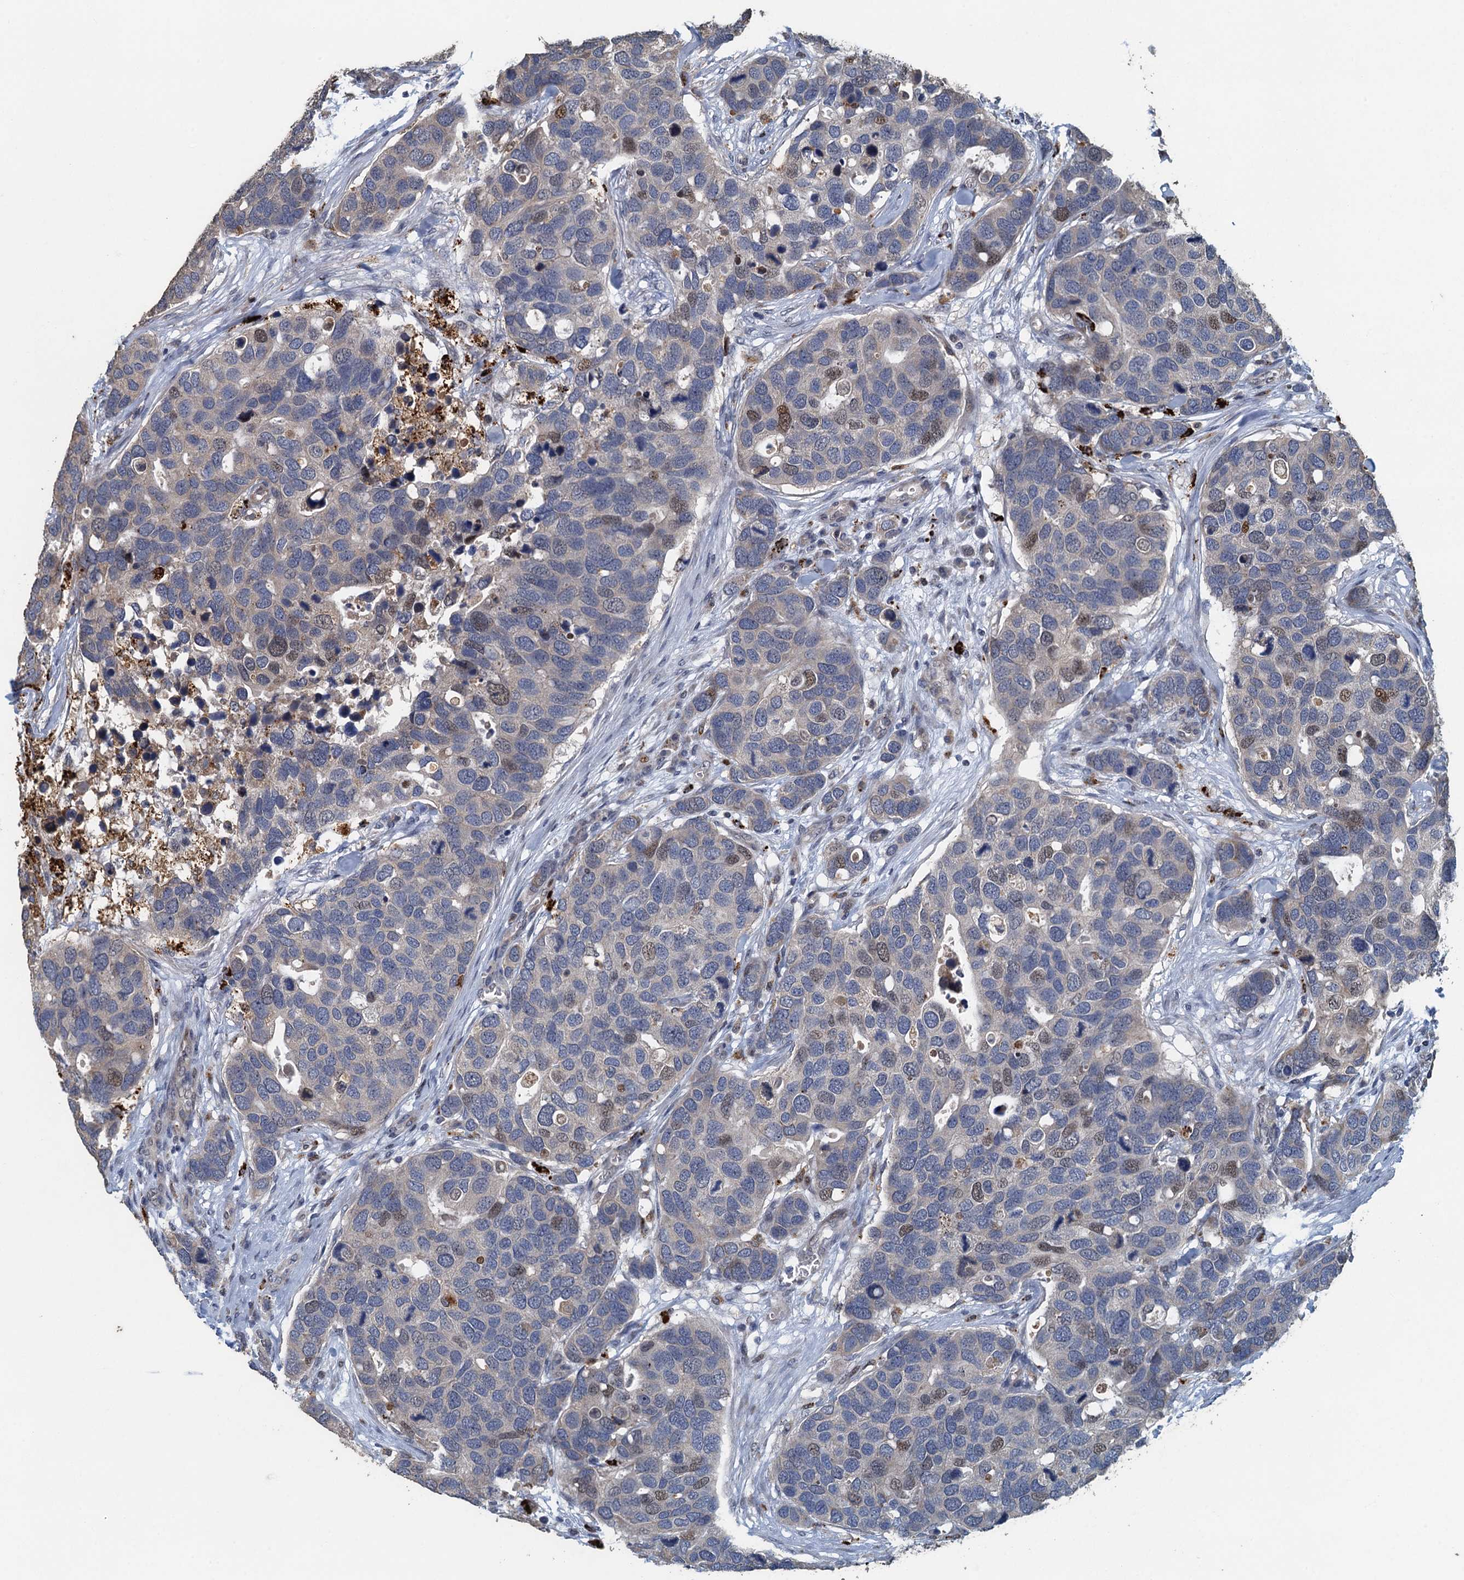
{"staining": {"intensity": "weak", "quantity": "<25%", "location": "nuclear"}, "tissue": "breast cancer", "cell_type": "Tumor cells", "image_type": "cancer", "snomed": [{"axis": "morphology", "description": "Duct carcinoma"}, {"axis": "topography", "description": "Breast"}], "caption": "Tumor cells show no significant positivity in breast cancer (invasive ductal carcinoma).", "gene": "AGRN", "patient": {"sex": "female", "age": 83}}